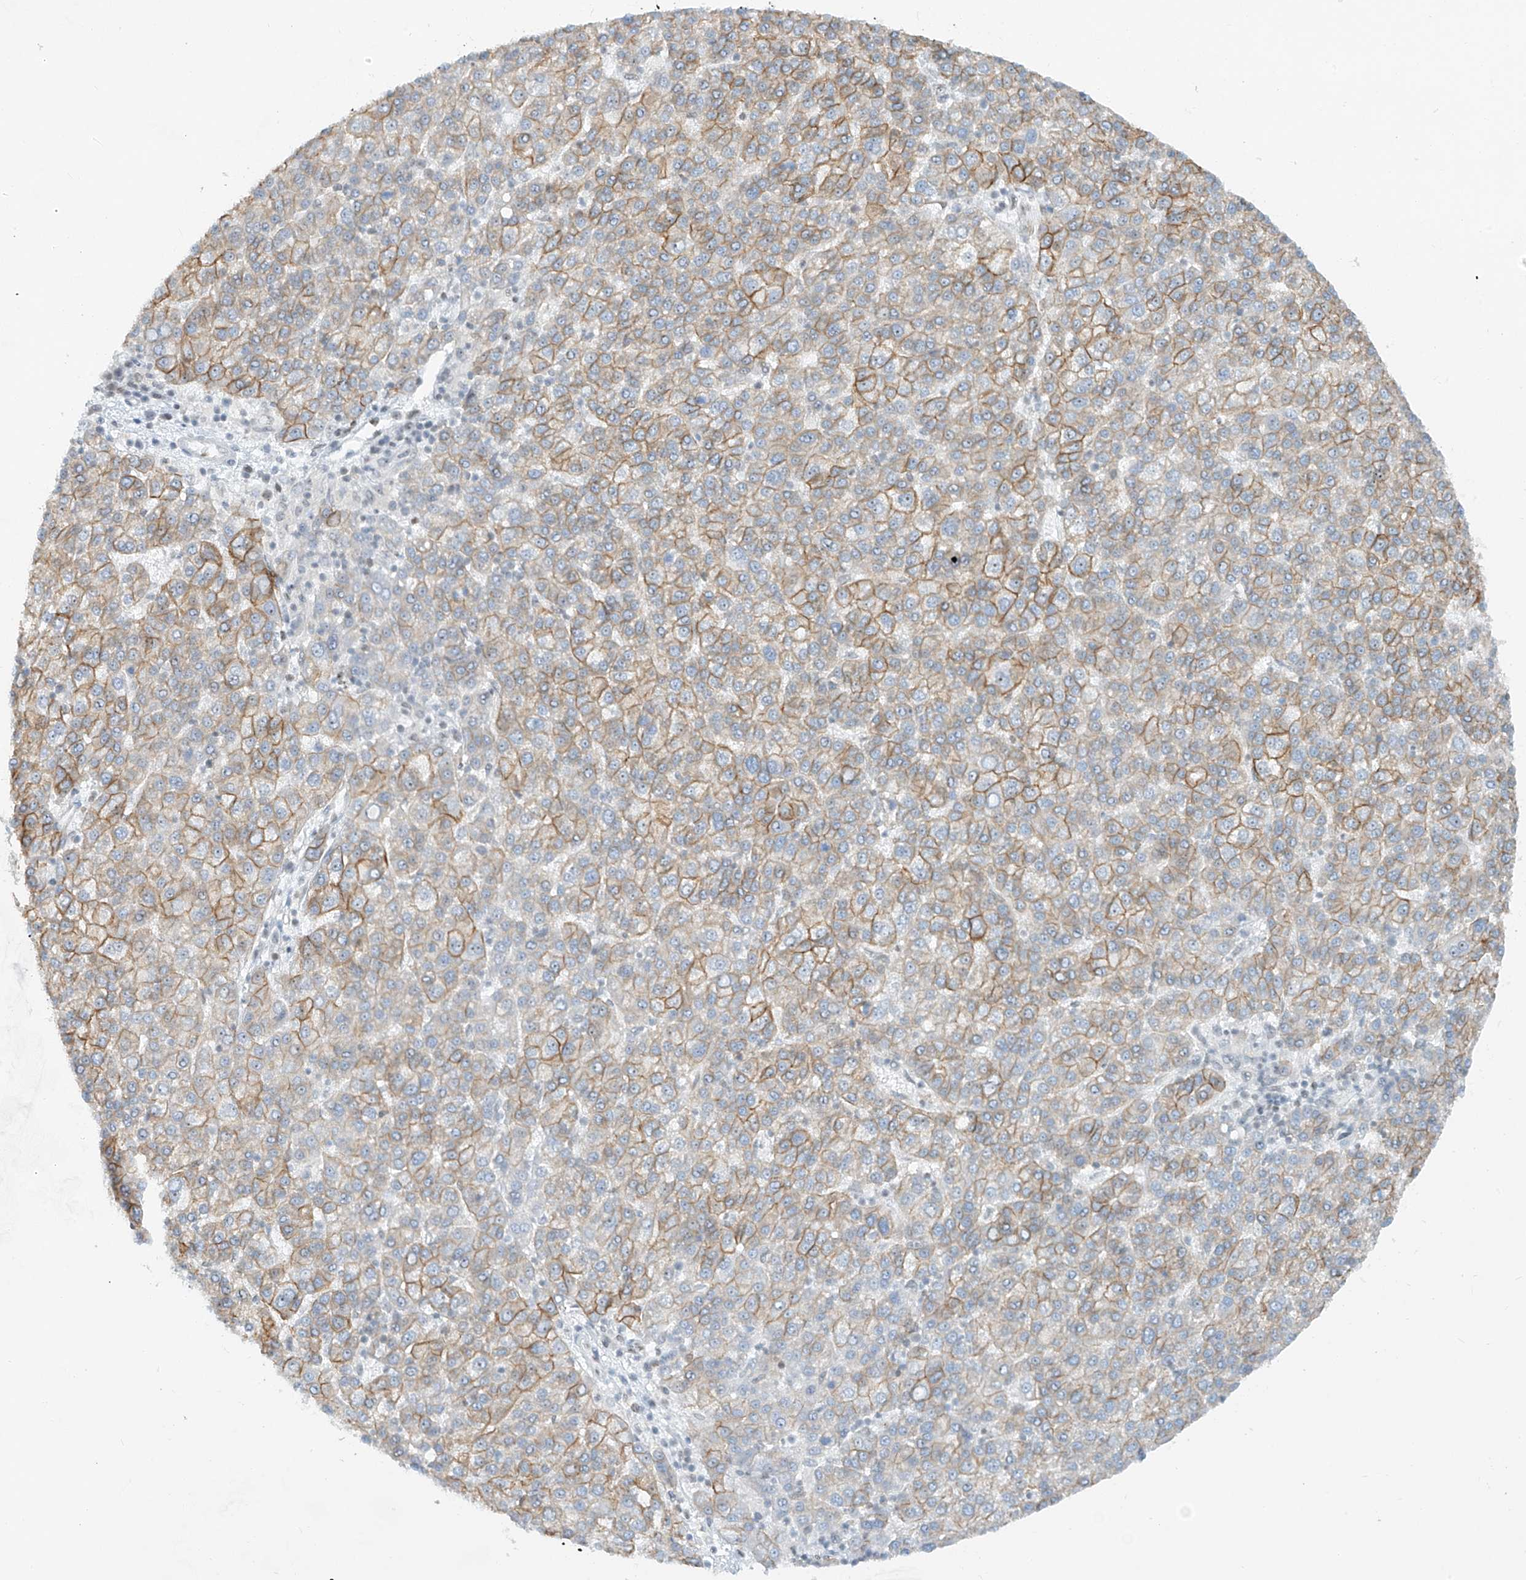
{"staining": {"intensity": "moderate", "quantity": "25%-75%", "location": "cytoplasmic/membranous"}, "tissue": "liver cancer", "cell_type": "Tumor cells", "image_type": "cancer", "snomed": [{"axis": "morphology", "description": "Carcinoma, Hepatocellular, NOS"}, {"axis": "topography", "description": "Liver"}], "caption": "There is medium levels of moderate cytoplasmic/membranous staining in tumor cells of liver cancer (hepatocellular carcinoma), as demonstrated by immunohistochemical staining (brown color).", "gene": "SAMD15", "patient": {"sex": "female", "age": 58}}